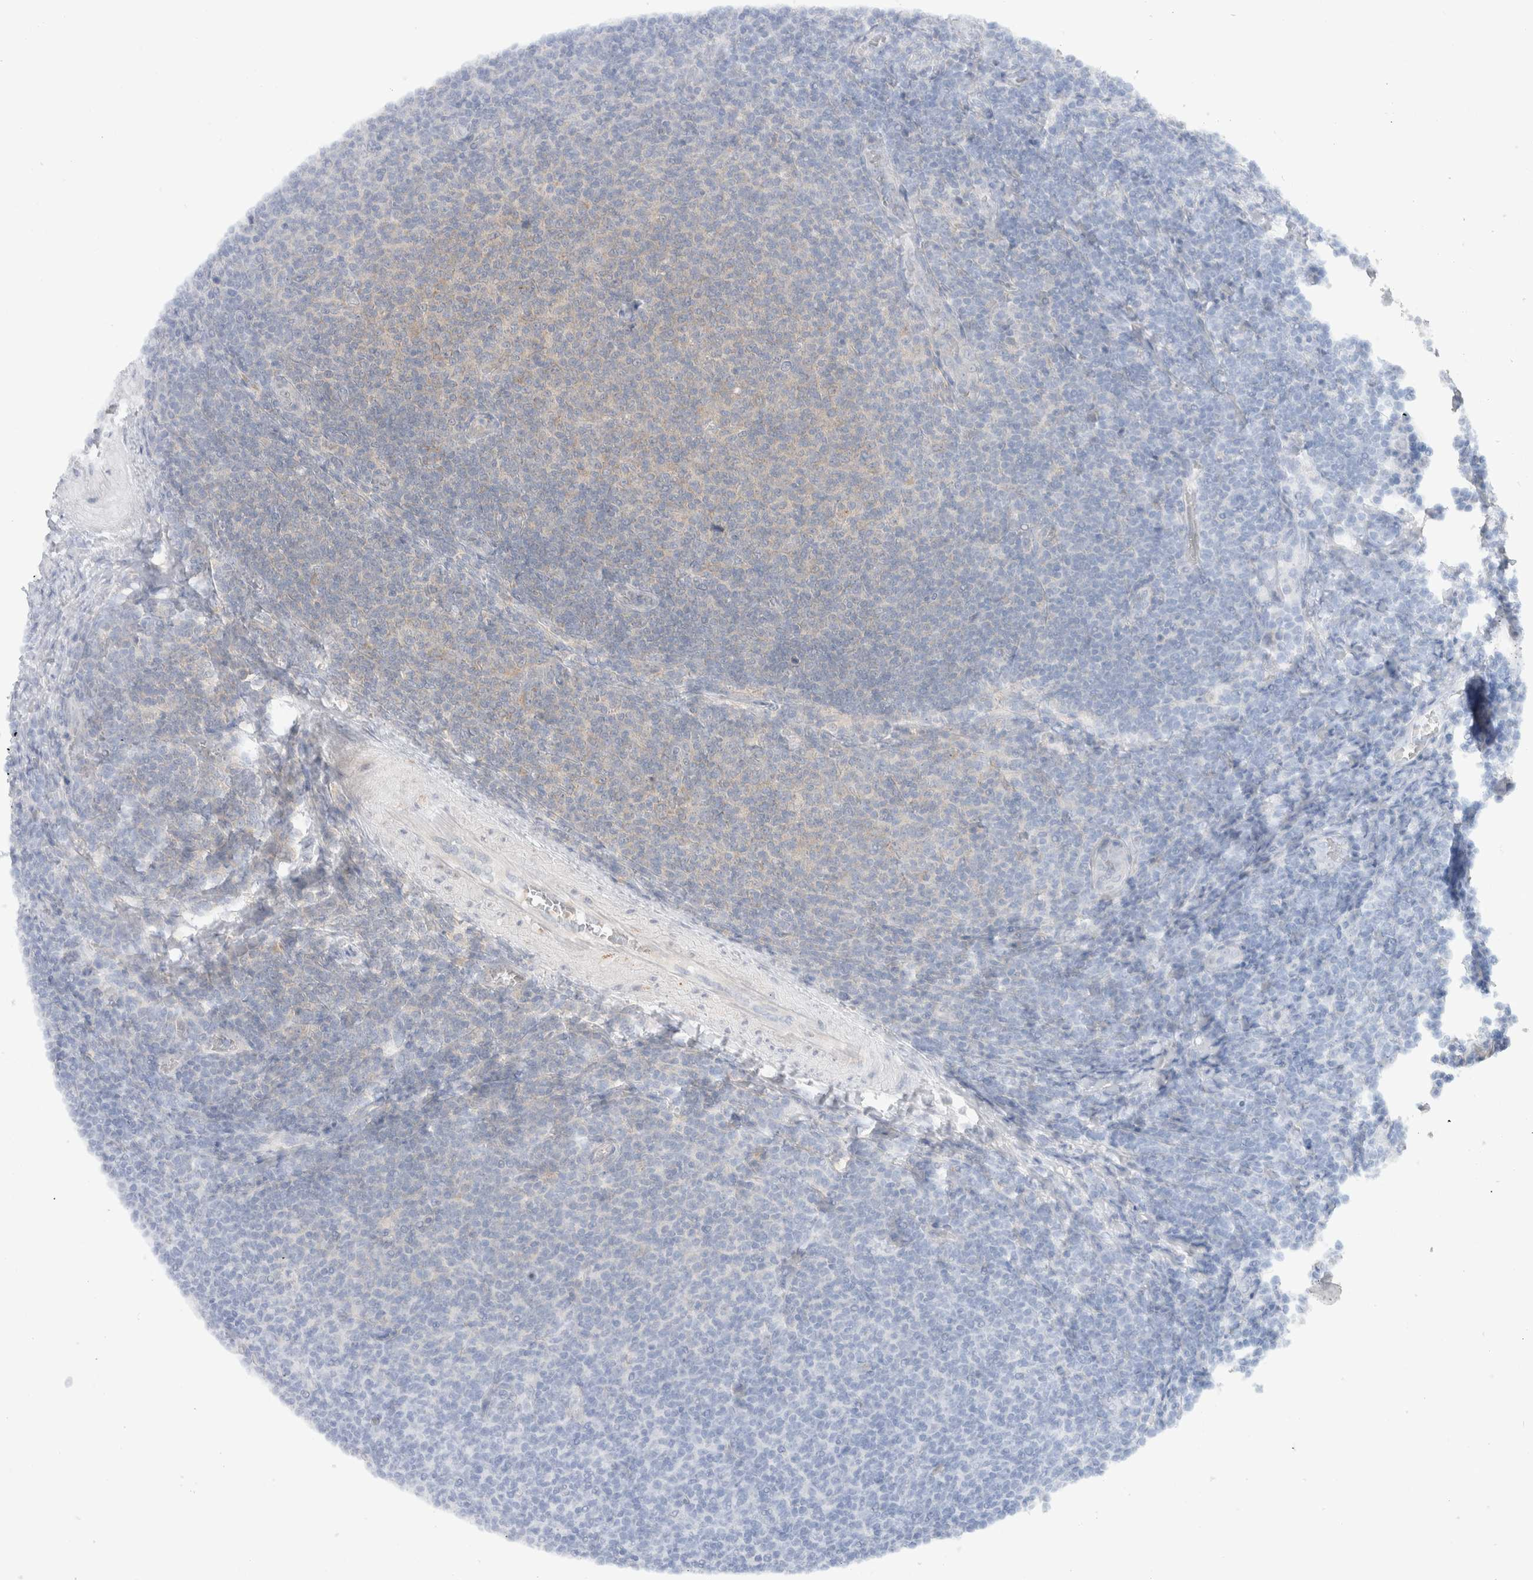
{"staining": {"intensity": "negative", "quantity": "none", "location": "none"}, "tissue": "lymphoma", "cell_type": "Tumor cells", "image_type": "cancer", "snomed": [{"axis": "morphology", "description": "Malignant lymphoma, non-Hodgkin's type, Low grade"}, {"axis": "topography", "description": "Lymph node"}], "caption": "An image of lymphoma stained for a protein shows no brown staining in tumor cells.", "gene": "NDOR1", "patient": {"sex": "male", "age": 66}}